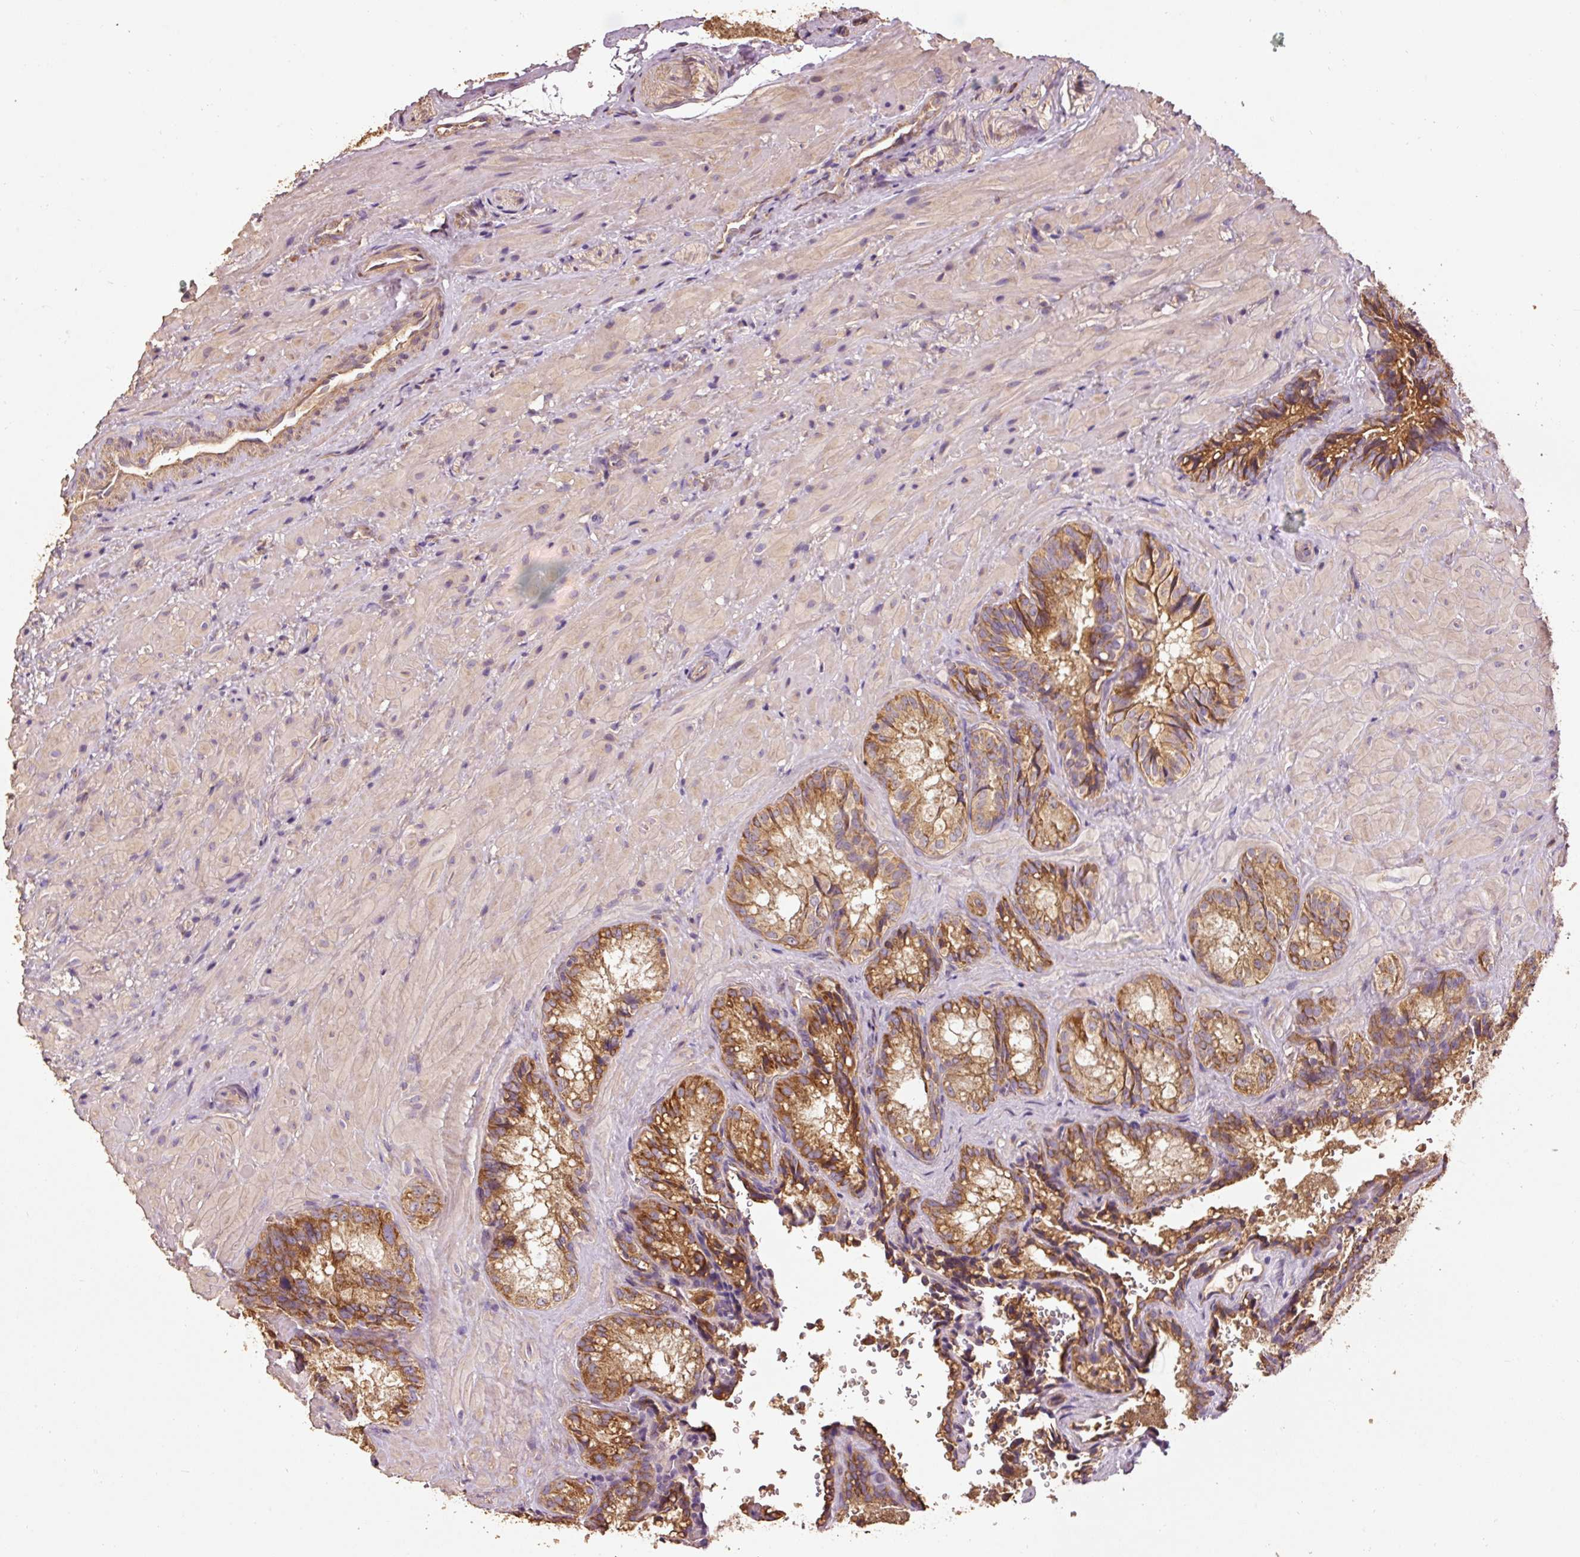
{"staining": {"intensity": "moderate", "quantity": ">75%", "location": "cytoplasmic/membranous"}, "tissue": "seminal vesicle", "cell_type": "Glandular cells", "image_type": "normal", "snomed": [{"axis": "morphology", "description": "Normal tissue, NOS"}, {"axis": "topography", "description": "Seminal veicle"}], "caption": "High-magnification brightfield microscopy of benign seminal vesicle stained with DAB (brown) and counterstained with hematoxylin (blue). glandular cells exhibit moderate cytoplasmic/membranous staining is identified in about>75% of cells.", "gene": "EFHC1", "patient": {"sex": "male", "age": 47}}